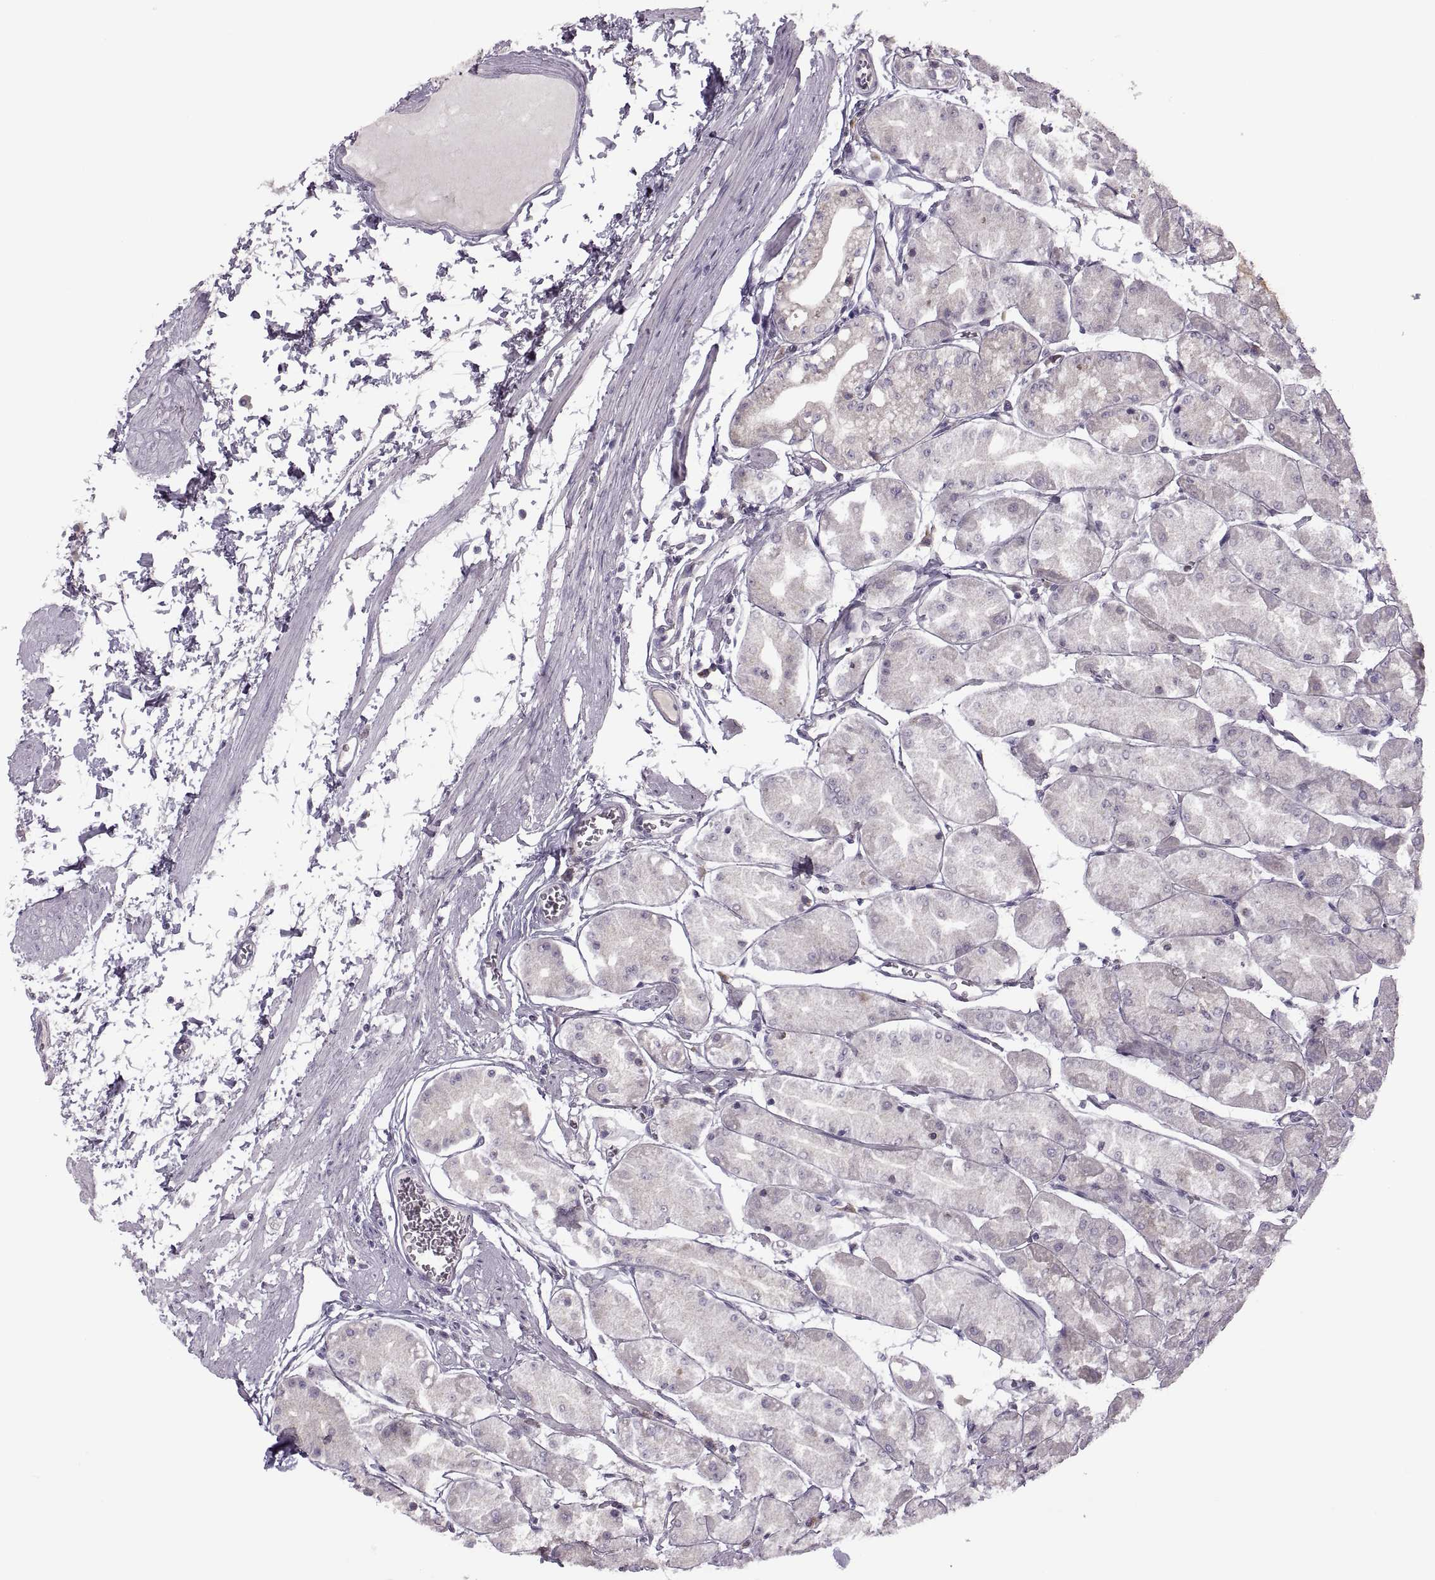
{"staining": {"intensity": "negative", "quantity": "none", "location": "none"}, "tissue": "stomach", "cell_type": "Glandular cells", "image_type": "normal", "snomed": [{"axis": "morphology", "description": "Normal tissue, NOS"}, {"axis": "topography", "description": "Stomach, upper"}], "caption": "Micrograph shows no protein positivity in glandular cells of benign stomach.", "gene": "H2AP", "patient": {"sex": "male", "age": 60}}